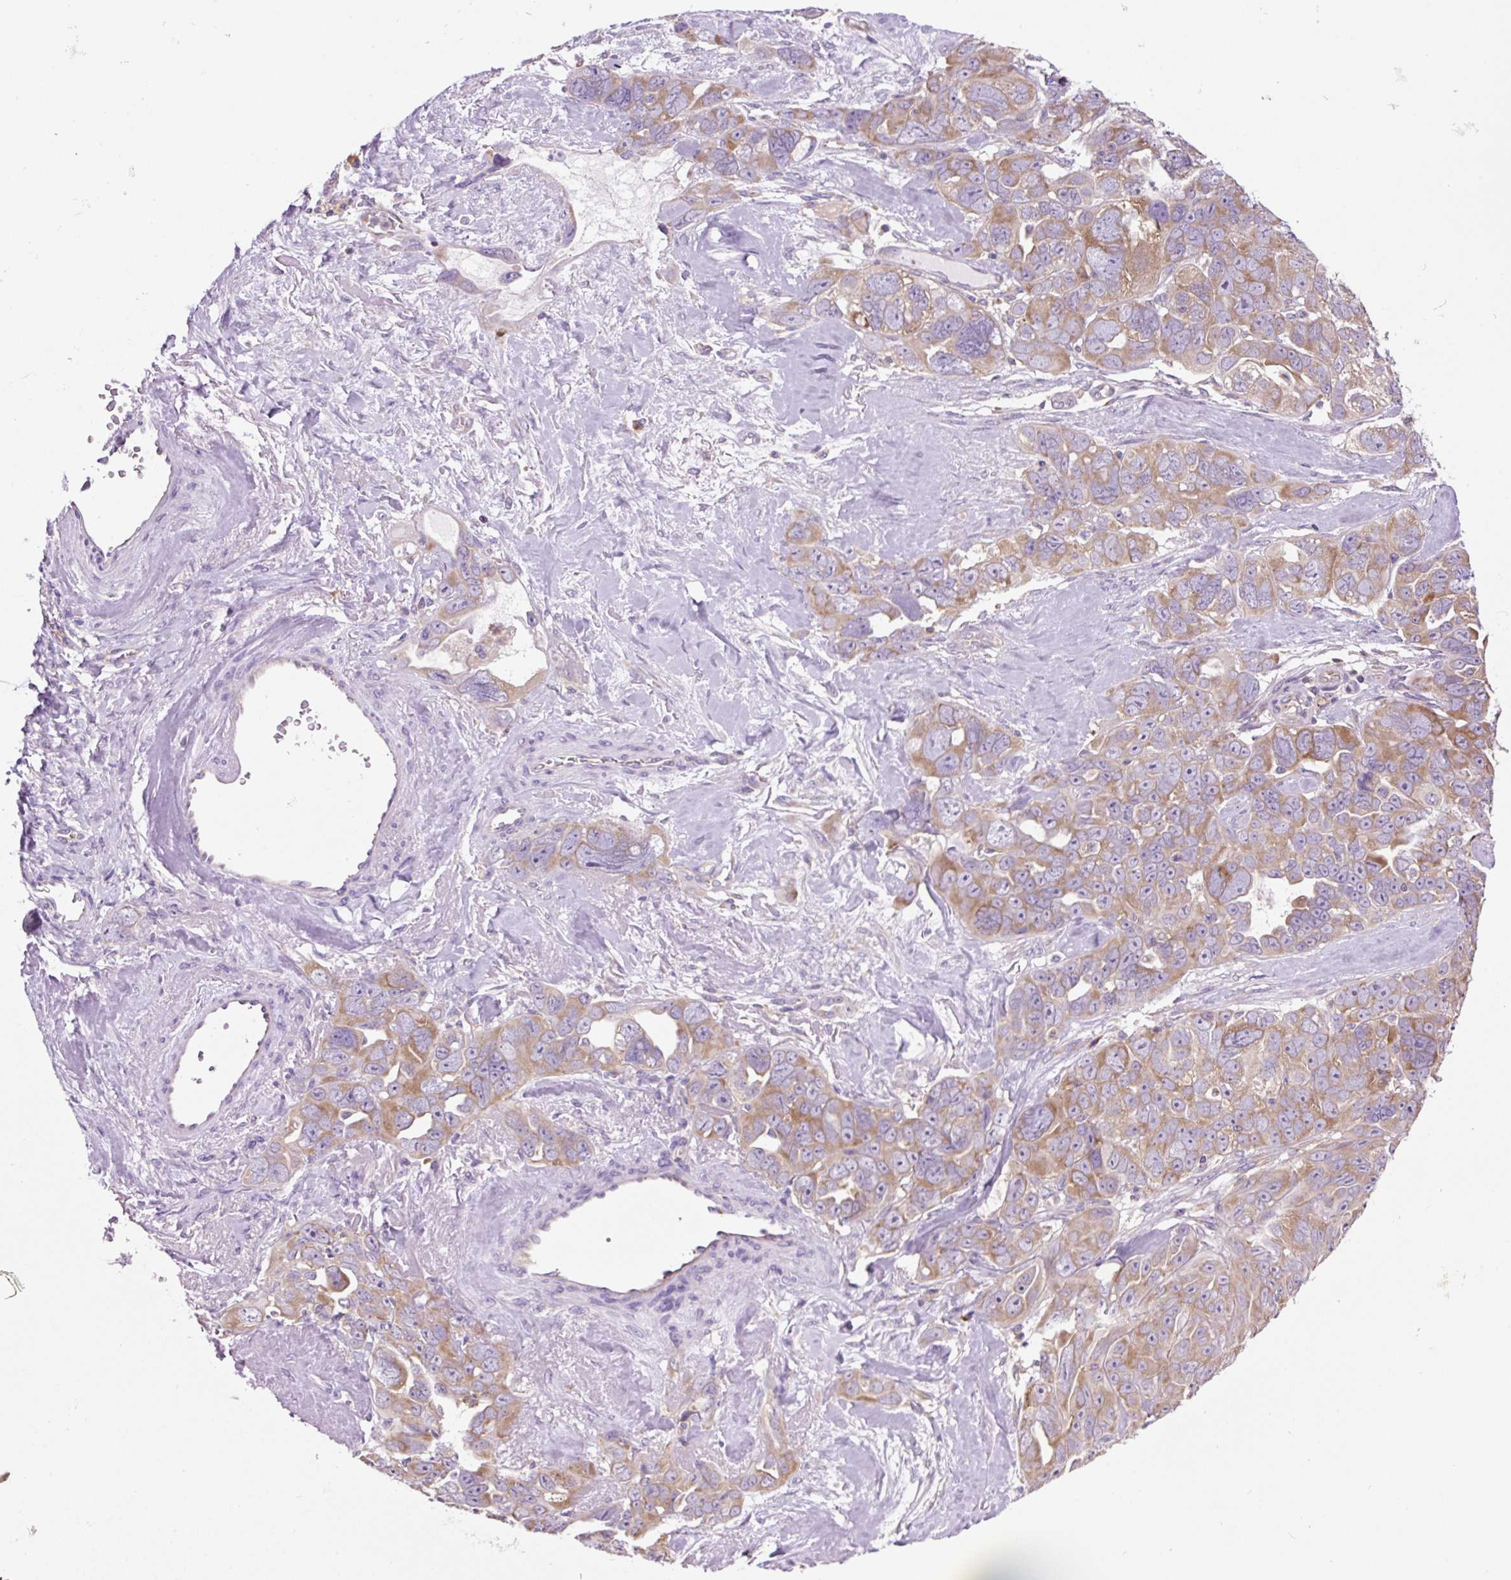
{"staining": {"intensity": "moderate", "quantity": "25%-75%", "location": "cytoplasmic/membranous"}, "tissue": "ovarian cancer", "cell_type": "Tumor cells", "image_type": "cancer", "snomed": [{"axis": "morphology", "description": "Cystadenocarcinoma, serous, NOS"}, {"axis": "topography", "description": "Ovary"}], "caption": "Human ovarian cancer stained with a protein marker demonstrates moderate staining in tumor cells.", "gene": "RPS23", "patient": {"sex": "female", "age": 63}}